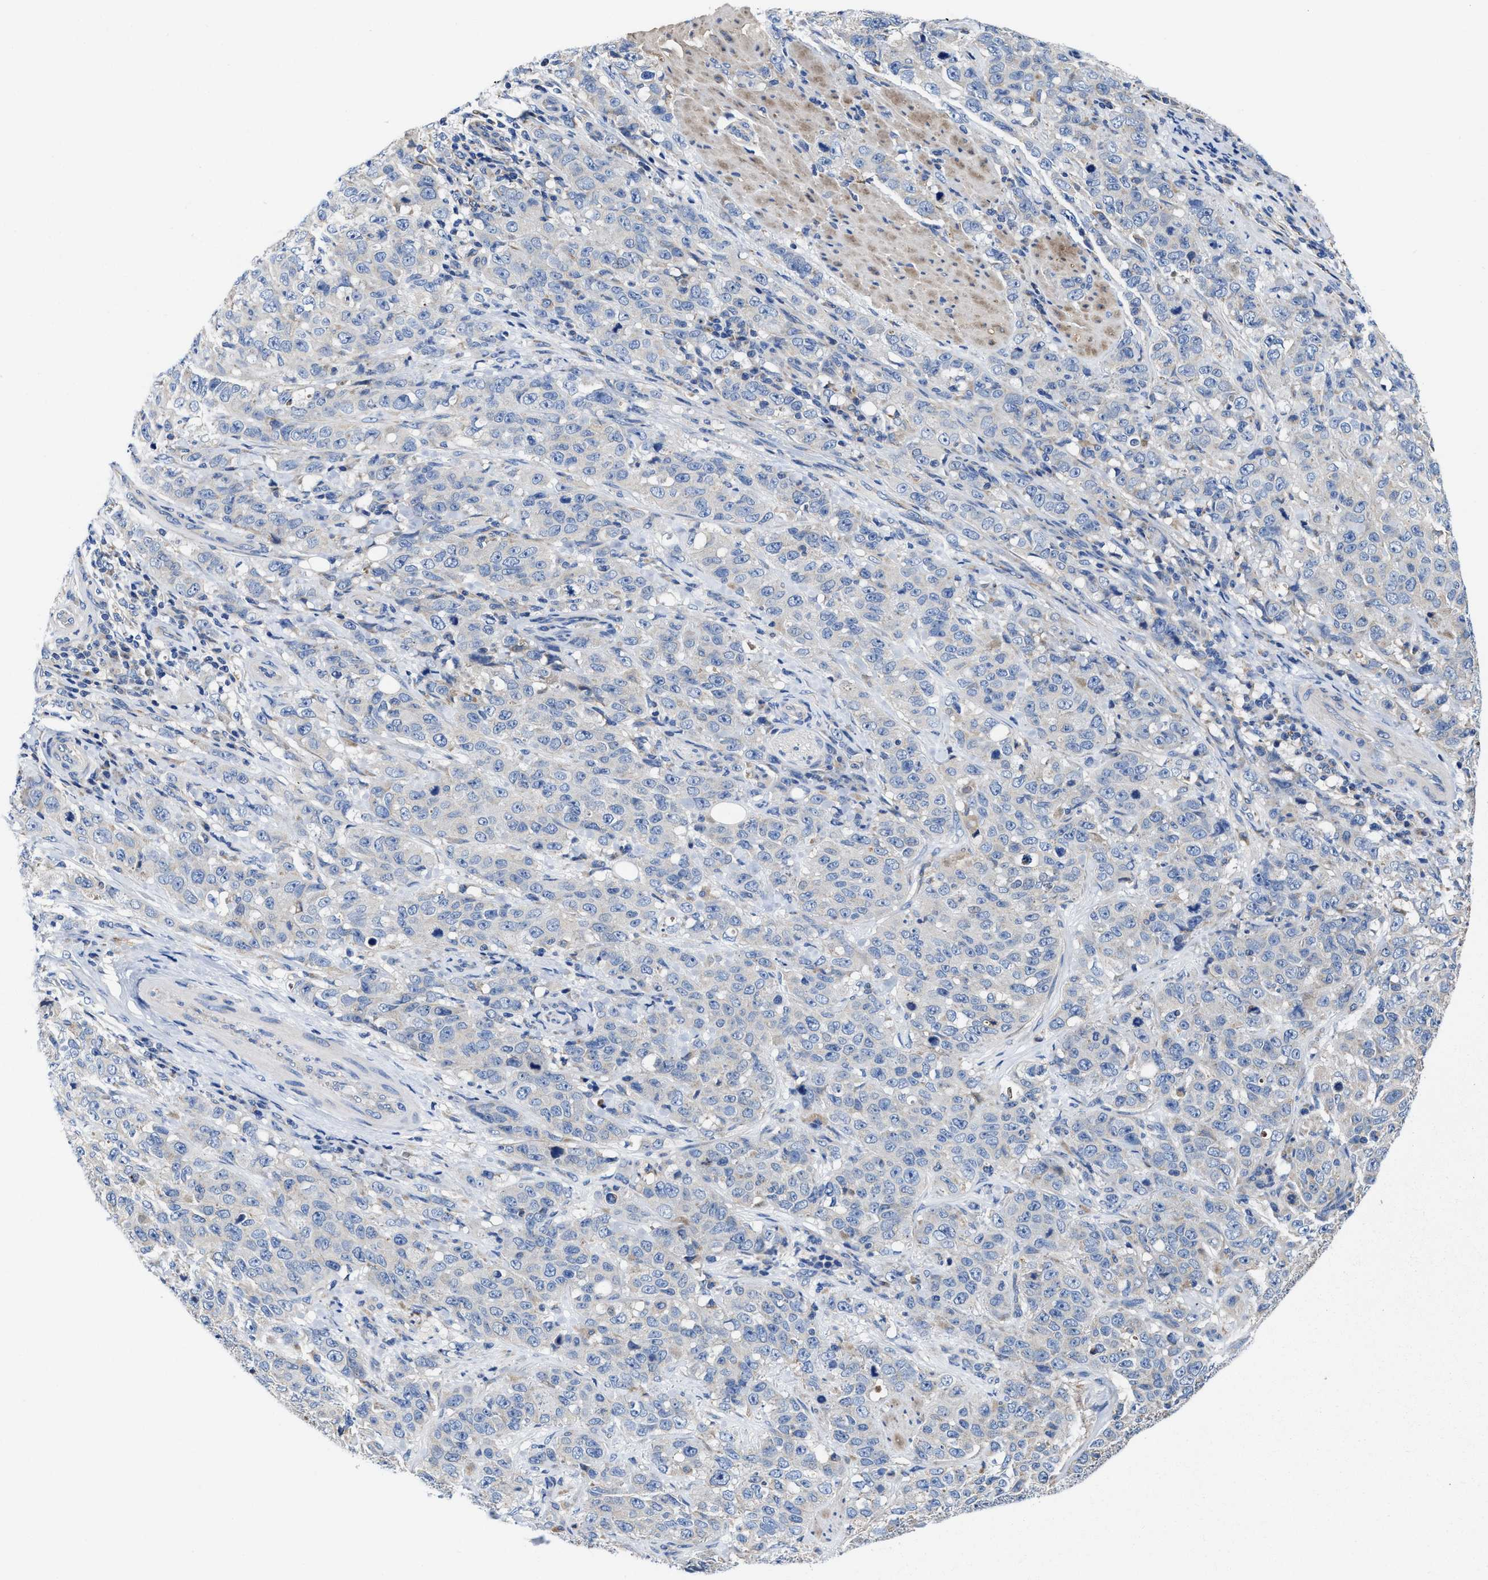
{"staining": {"intensity": "negative", "quantity": "none", "location": "none"}, "tissue": "stomach cancer", "cell_type": "Tumor cells", "image_type": "cancer", "snomed": [{"axis": "morphology", "description": "Adenocarcinoma, NOS"}, {"axis": "topography", "description": "Stomach"}], "caption": "Tumor cells show no significant staining in adenocarcinoma (stomach).", "gene": "TMEM30A", "patient": {"sex": "male", "age": 48}}